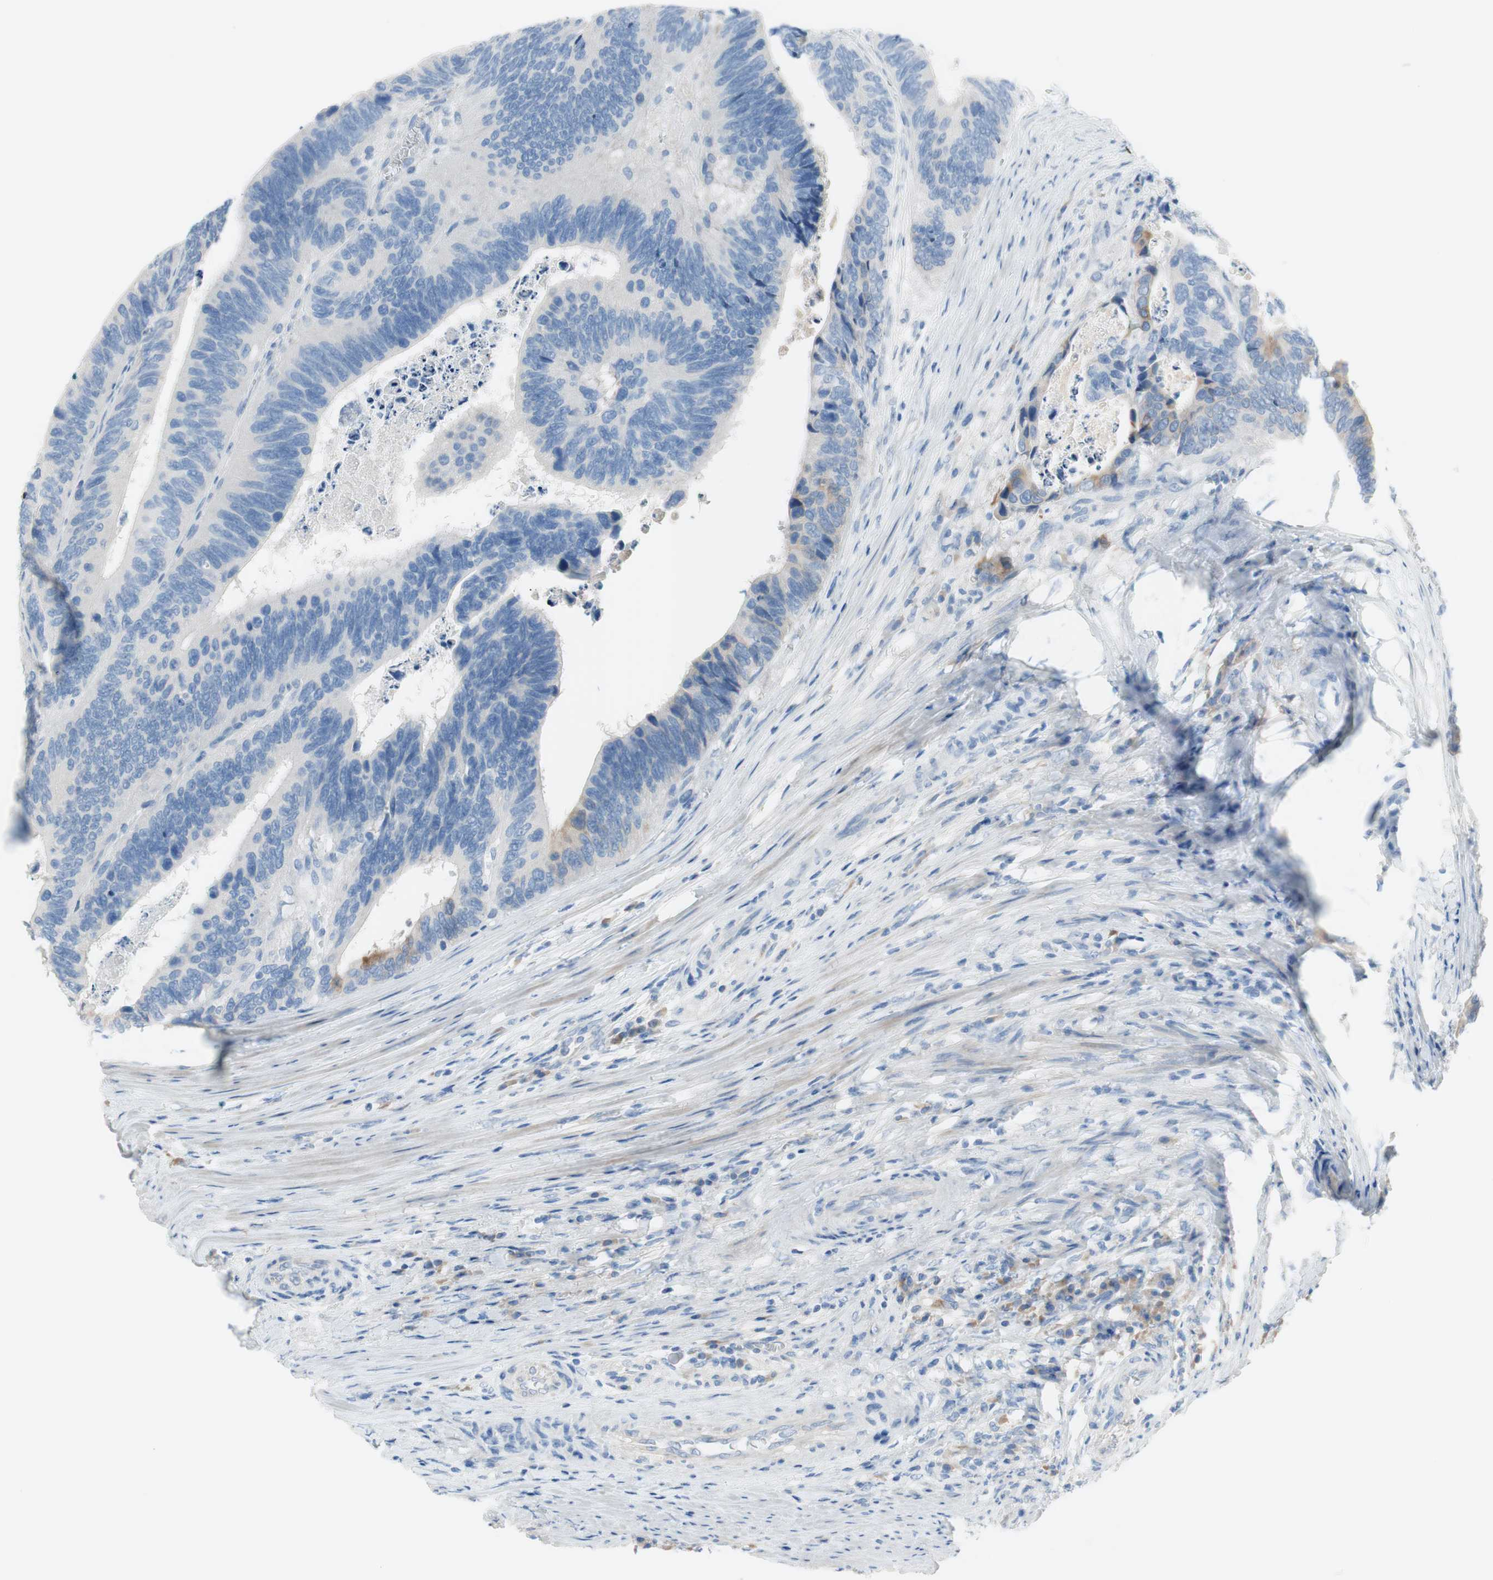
{"staining": {"intensity": "weak", "quantity": "<25%", "location": "cytoplasmic/membranous"}, "tissue": "colorectal cancer", "cell_type": "Tumor cells", "image_type": "cancer", "snomed": [{"axis": "morphology", "description": "Adenocarcinoma, NOS"}, {"axis": "topography", "description": "Colon"}], "caption": "High power microscopy photomicrograph of an immunohistochemistry (IHC) histopathology image of colorectal adenocarcinoma, revealing no significant staining in tumor cells.", "gene": "FDFT1", "patient": {"sex": "male", "age": 72}}